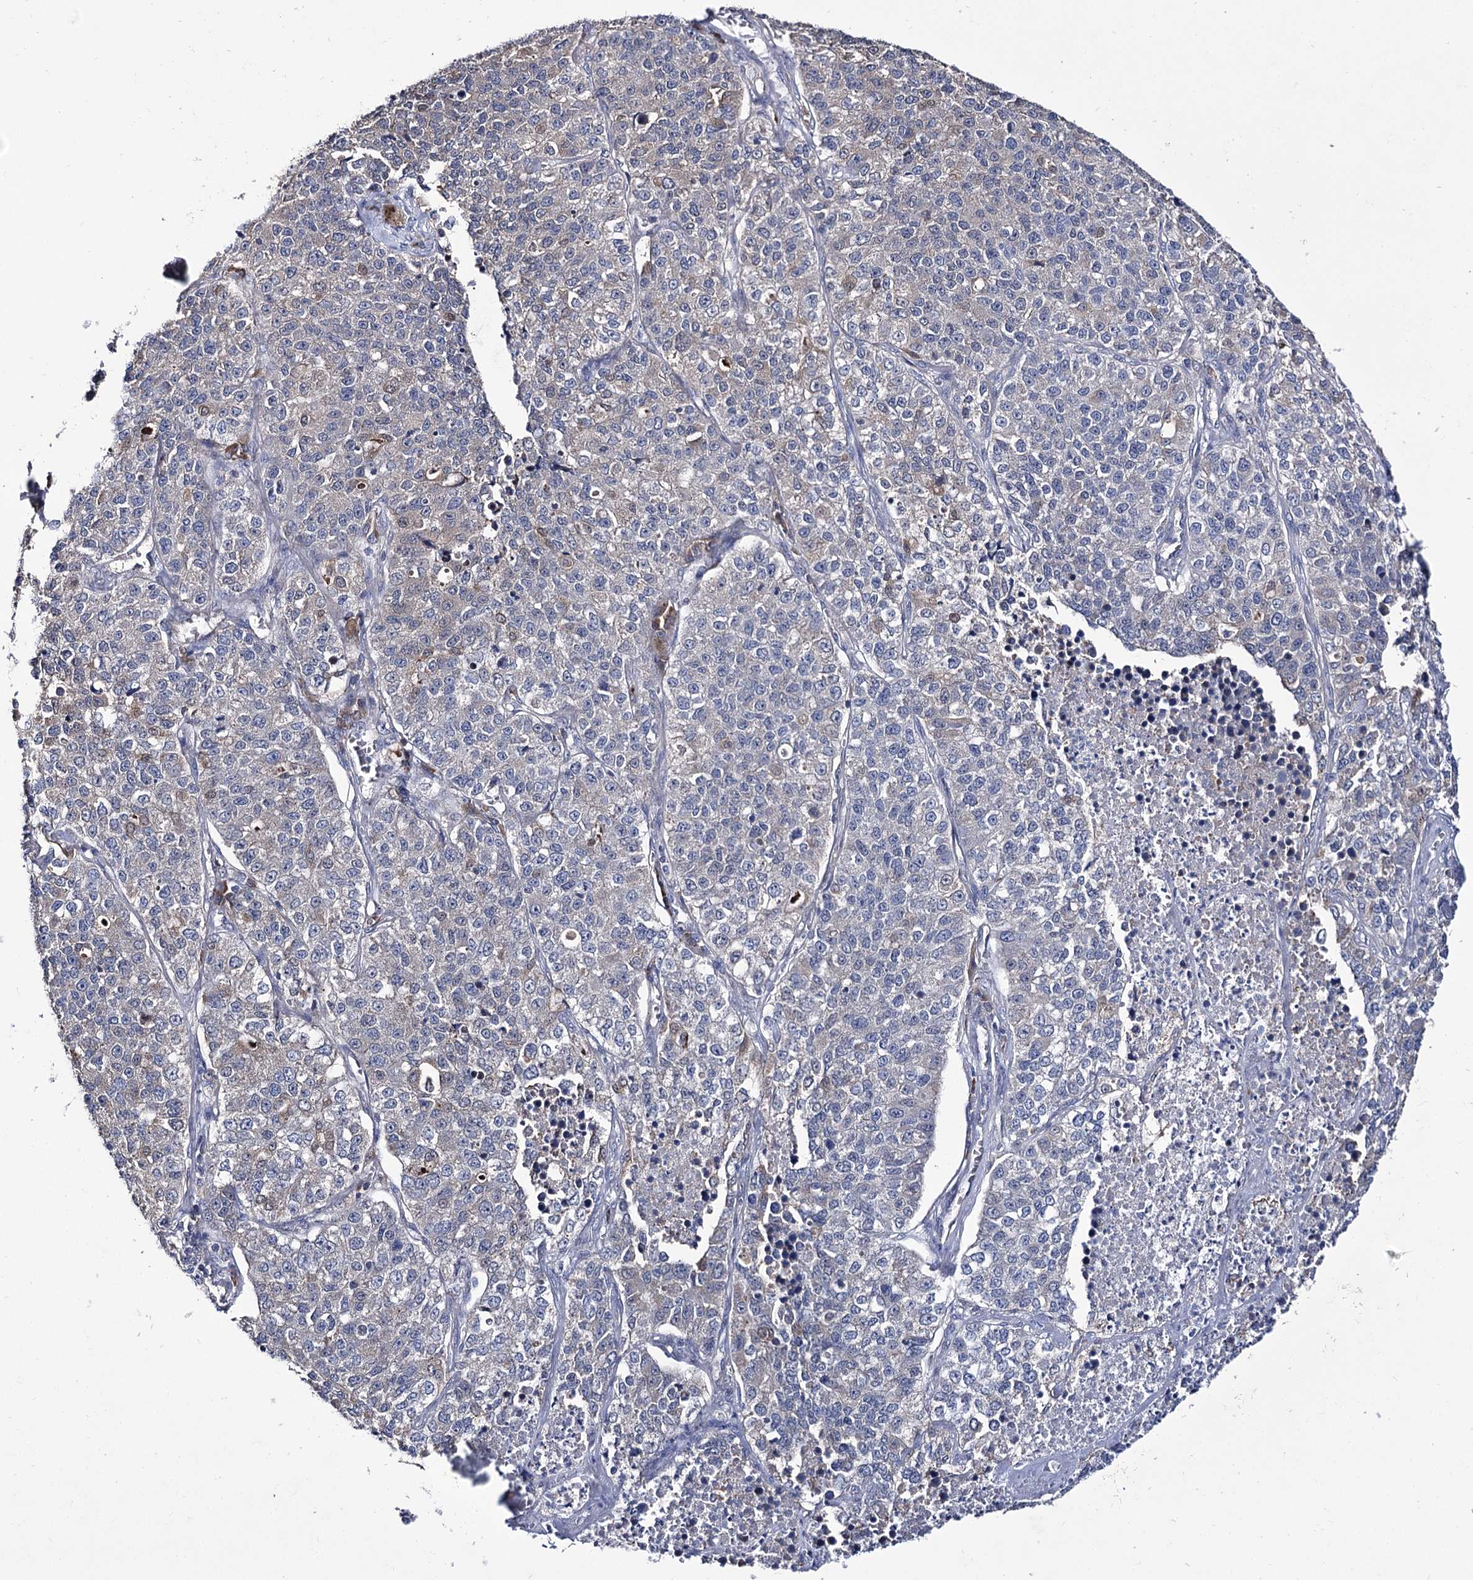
{"staining": {"intensity": "negative", "quantity": "none", "location": "none"}, "tissue": "lung cancer", "cell_type": "Tumor cells", "image_type": "cancer", "snomed": [{"axis": "morphology", "description": "Adenocarcinoma, NOS"}, {"axis": "topography", "description": "Lung"}], "caption": "High magnification brightfield microscopy of lung adenocarcinoma stained with DAB (brown) and counterstained with hematoxylin (blue): tumor cells show no significant expression.", "gene": "PTER", "patient": {"sex": "male", "age": 49}}